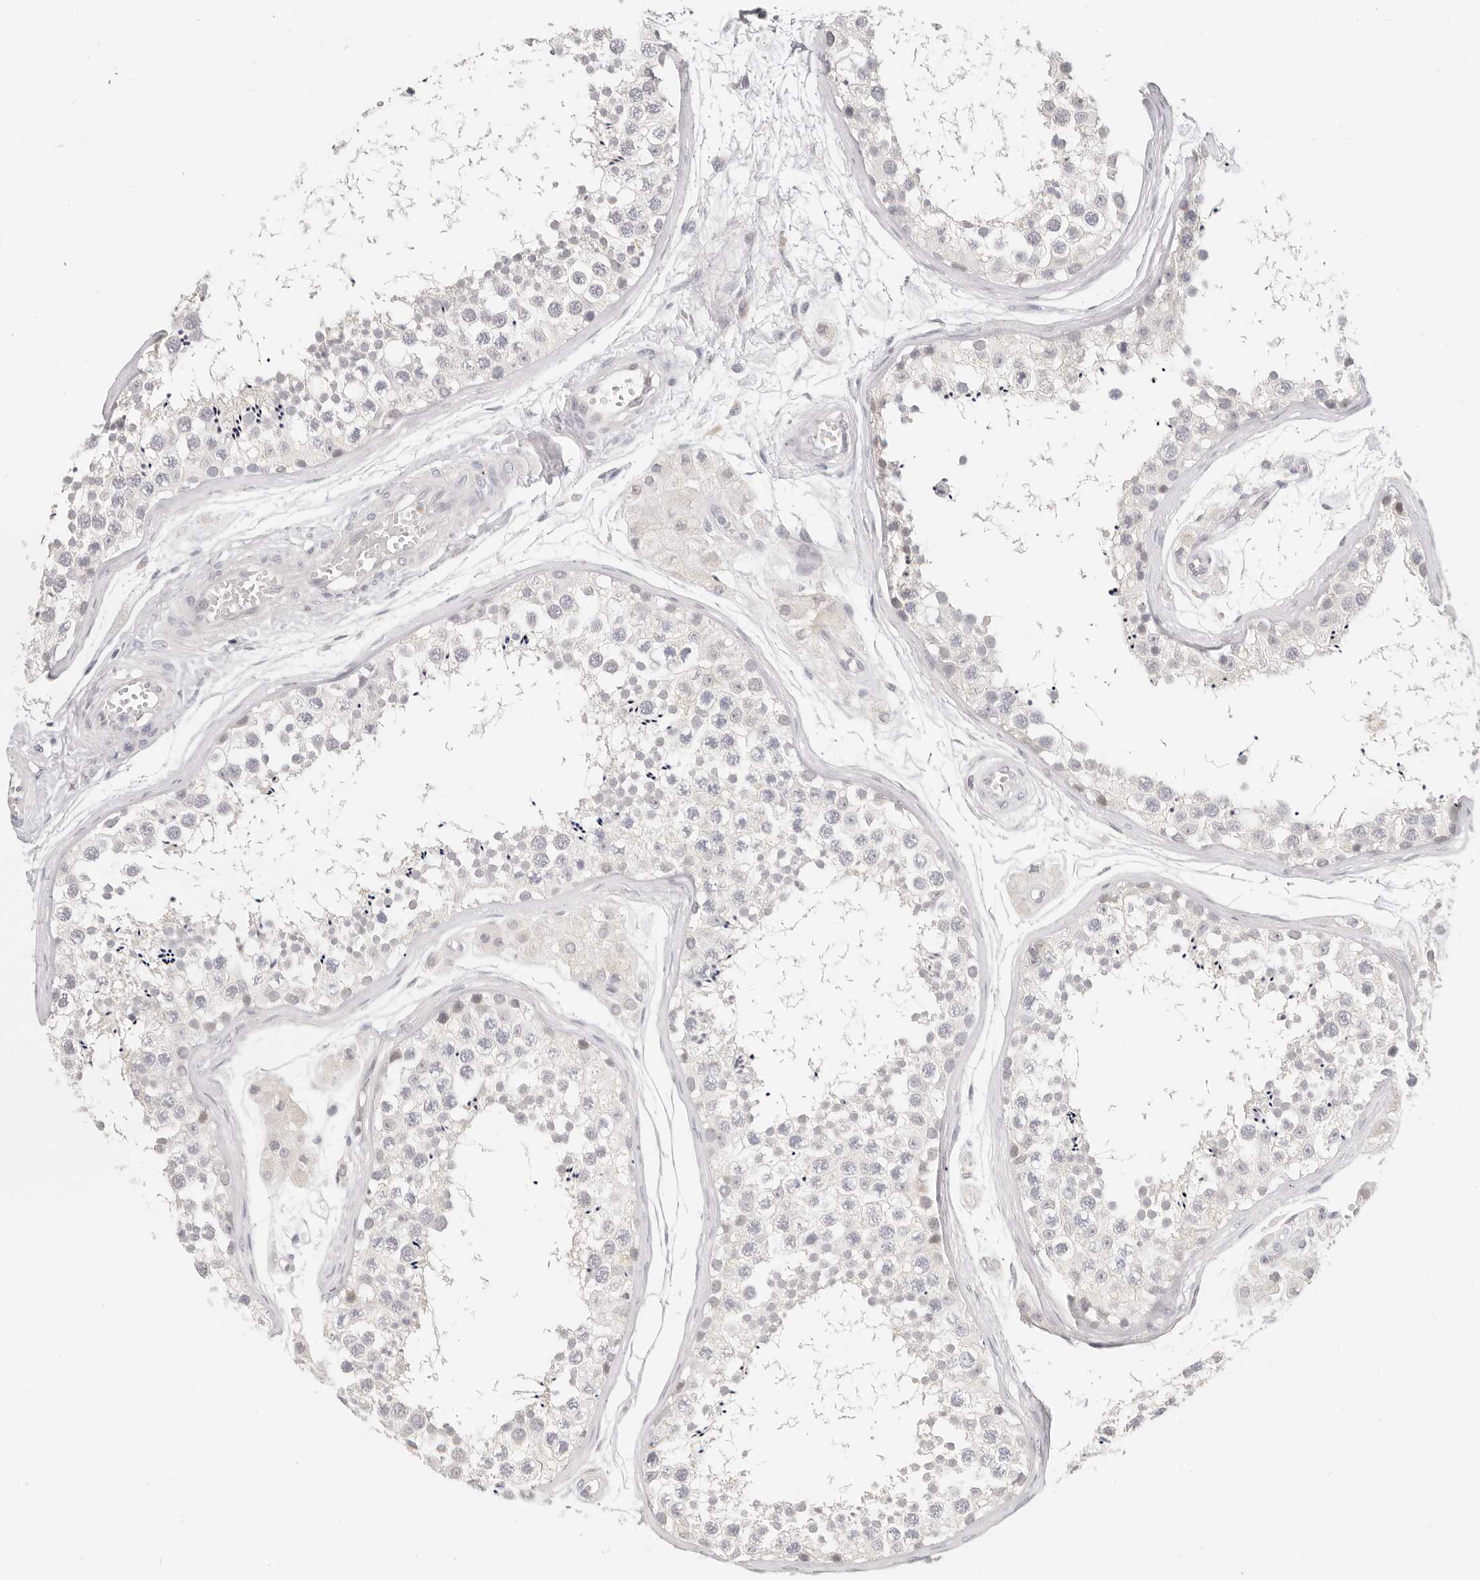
{"staining": {"intensity": "negative", "quantity": "none", "location": "none"}, "tissue": "testis", "cell_type": "Cells in seminiferous ducts", "image_type": "normal", "snomed": [{"axis": "morphology", "description": "Normal tissue, NOS"}, {"axis": "topography", "description": "Testis"}], "caption": "This is an immunohistochemistry photomicrograph of benign testis. There is no staining in cells in seminiferous ducts.", "gene": "ASCL1", "patient": {"sex": "male", "age": 56}}